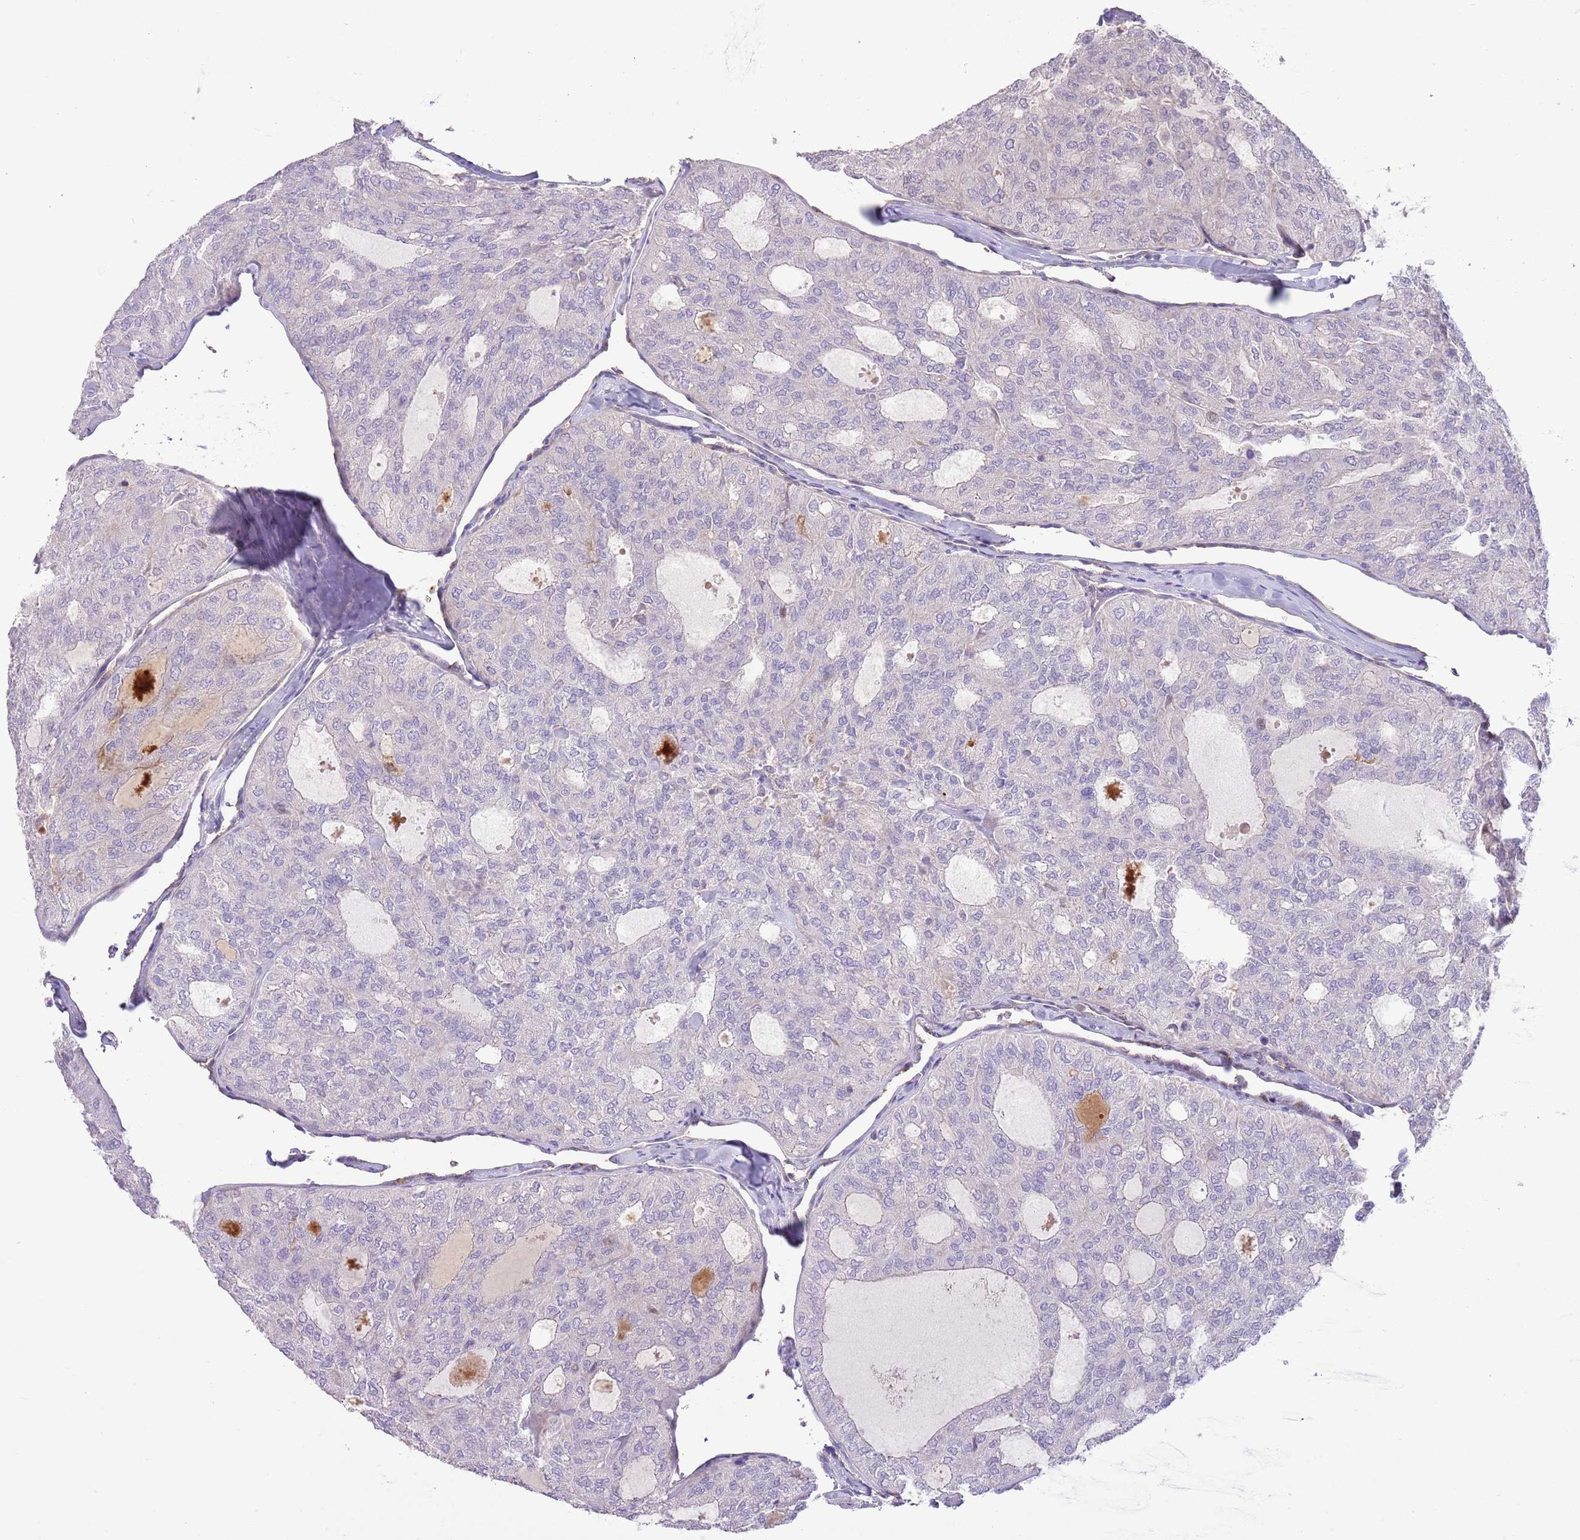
{"staining": {"intensity": "negative", "quantity": "none", "location": "none"}, "tissue": "thyroid cancer", "cell_type": "Tumor cells", "image_type": "cancer", "snomed": [{"axis": "morphology", "description": "Follicular adenoma carcinoma, NOS"}, {"axis": "topography", "description": "Thyroid gland"}], "caption": "This is an immunohistochemistry (IHC) micrograph of thyroid follicular adenoma carcinoma. There is no staining in tumor cells.", "gene": "SFTPA1", "patient": {"sex": "male", "age": 75}}